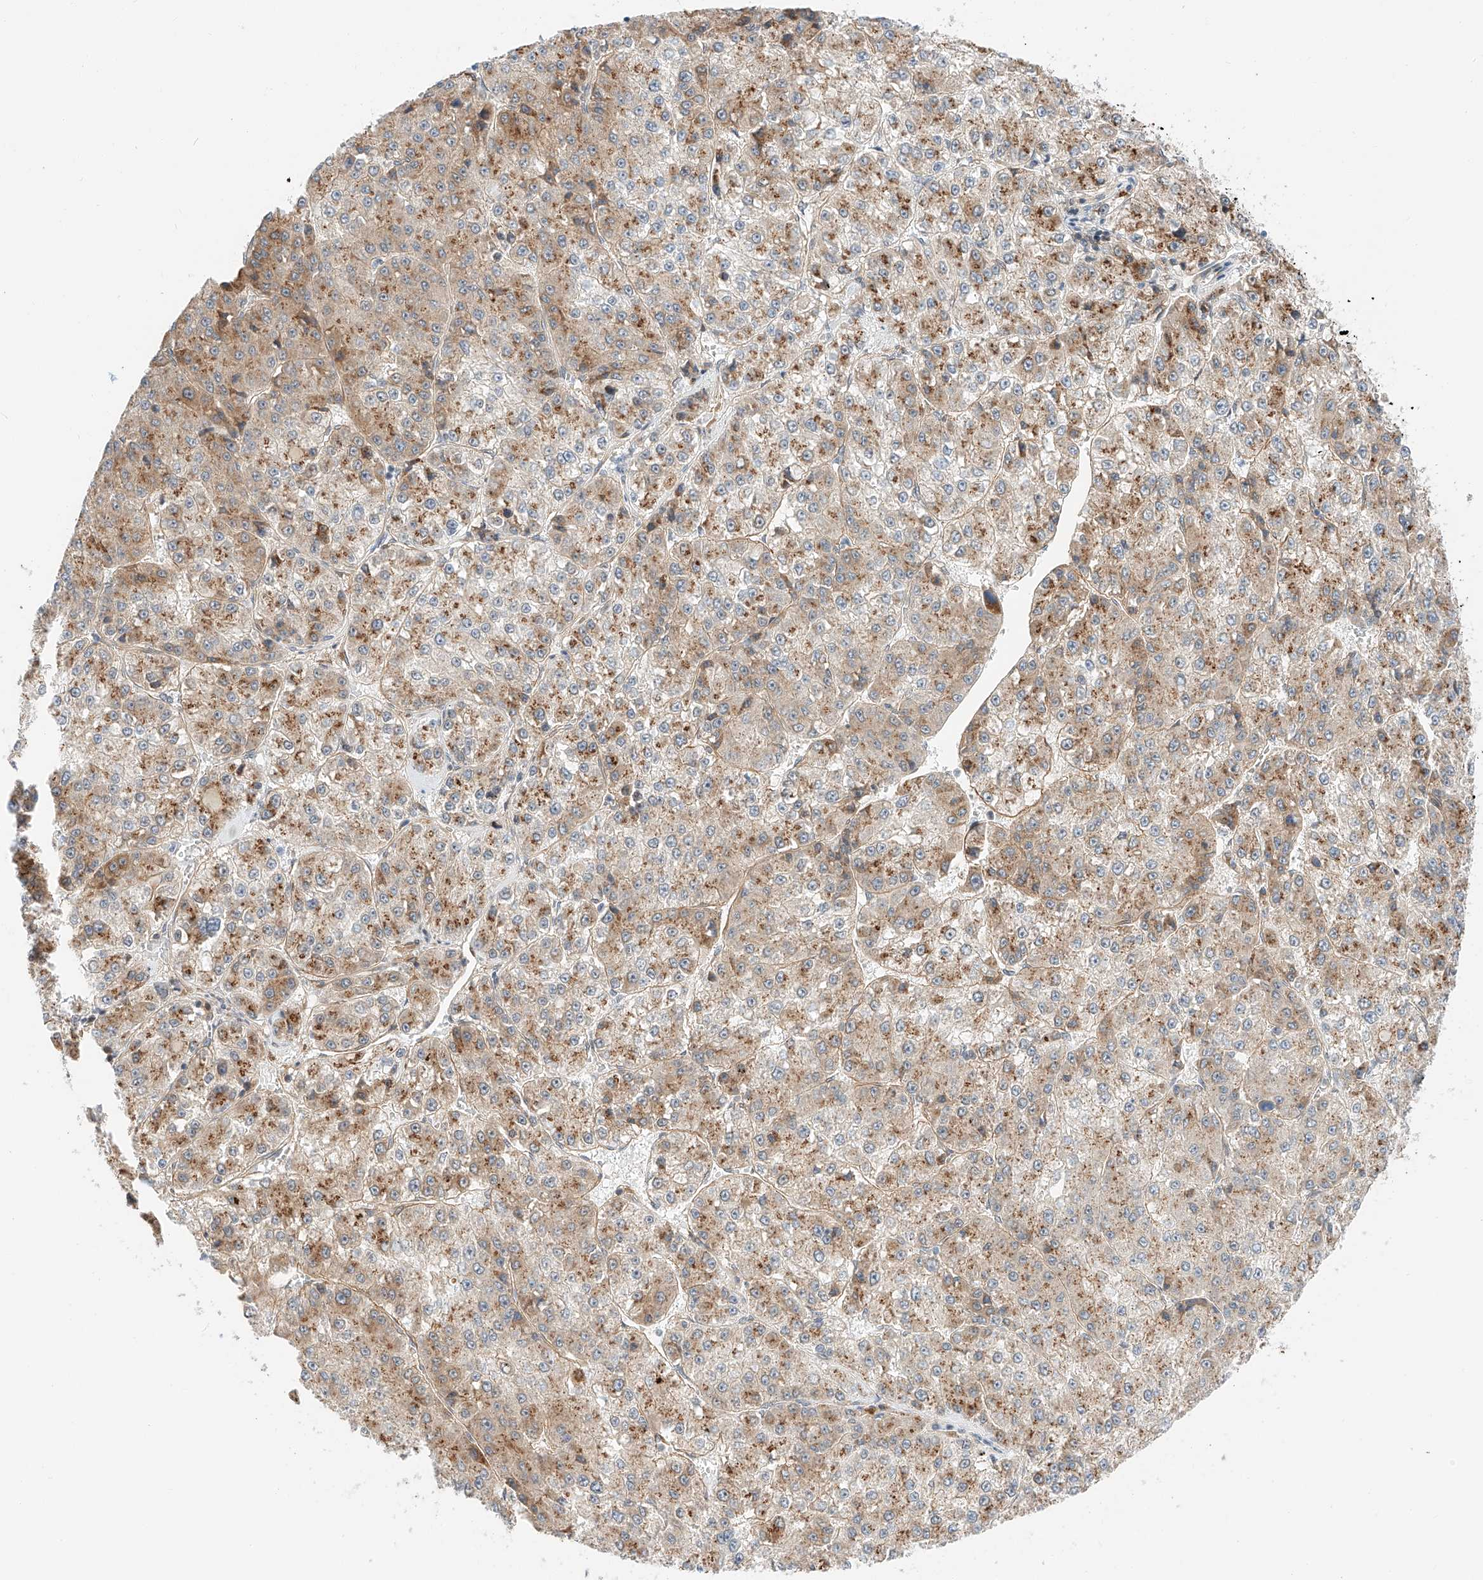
{"staining": {"intensity": "moderate", "quantity": "25%-75%", "location": "cytoplasmic/membranous"}, "tissue": "liver cancer", "cell_type": "Tumor cells", "image_type": "cancer", "snomed": [{"axis": "morphology", "description": "Carcinoma, Hepatocellular, NOS"}, {"axis": "topography", "description": "Liver"}], "caption": "Liver hepatocellular carcinoma stained with a protein marker reveals moderate staining in tumor cells.", "gene": "CARMIL1", "patient": {"sex": "female", "age": 73}}